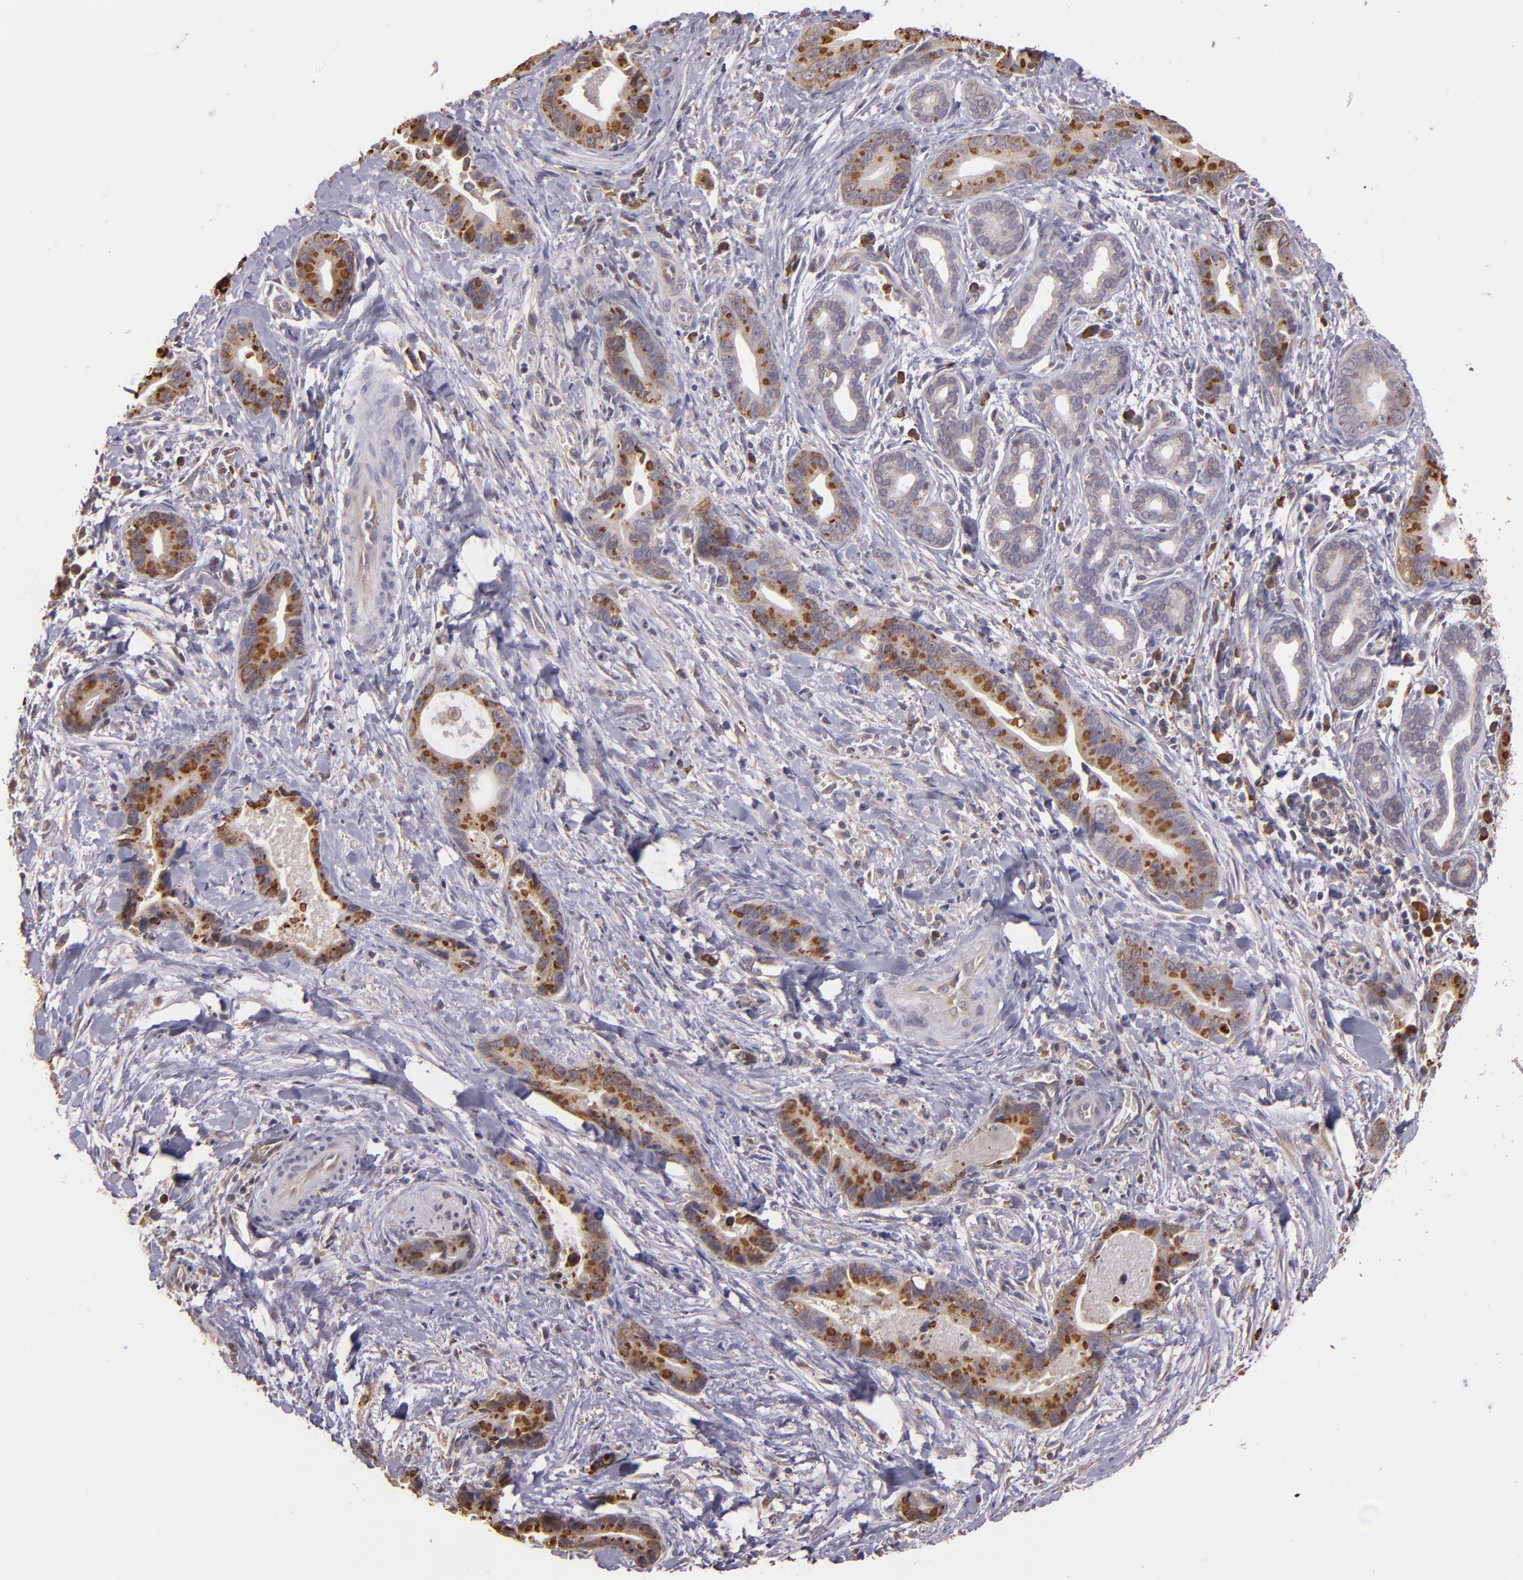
{"staining": {"intensity": "strong", "quantity": ">75%", "location": "cytoplasmic/membranous"}, "tissue": "liver cancer", "cell_type": "Tumor cells", "image_type": "cancer", "snomed": [{"axis": "morphology", "description": "Cholangiocarcinoma"}, {"axis": "topography", "description": "Liver"}], "caption": "Tumor cells reveal high levels of strong cytoplasmic/membranous expression in about >75% of cells in cholangiocarcinoma (liver). (IHC, brightfield microscopy, high magnification).", "gene": "ECE1", "patient": {"sex": "female", "age": 55}}